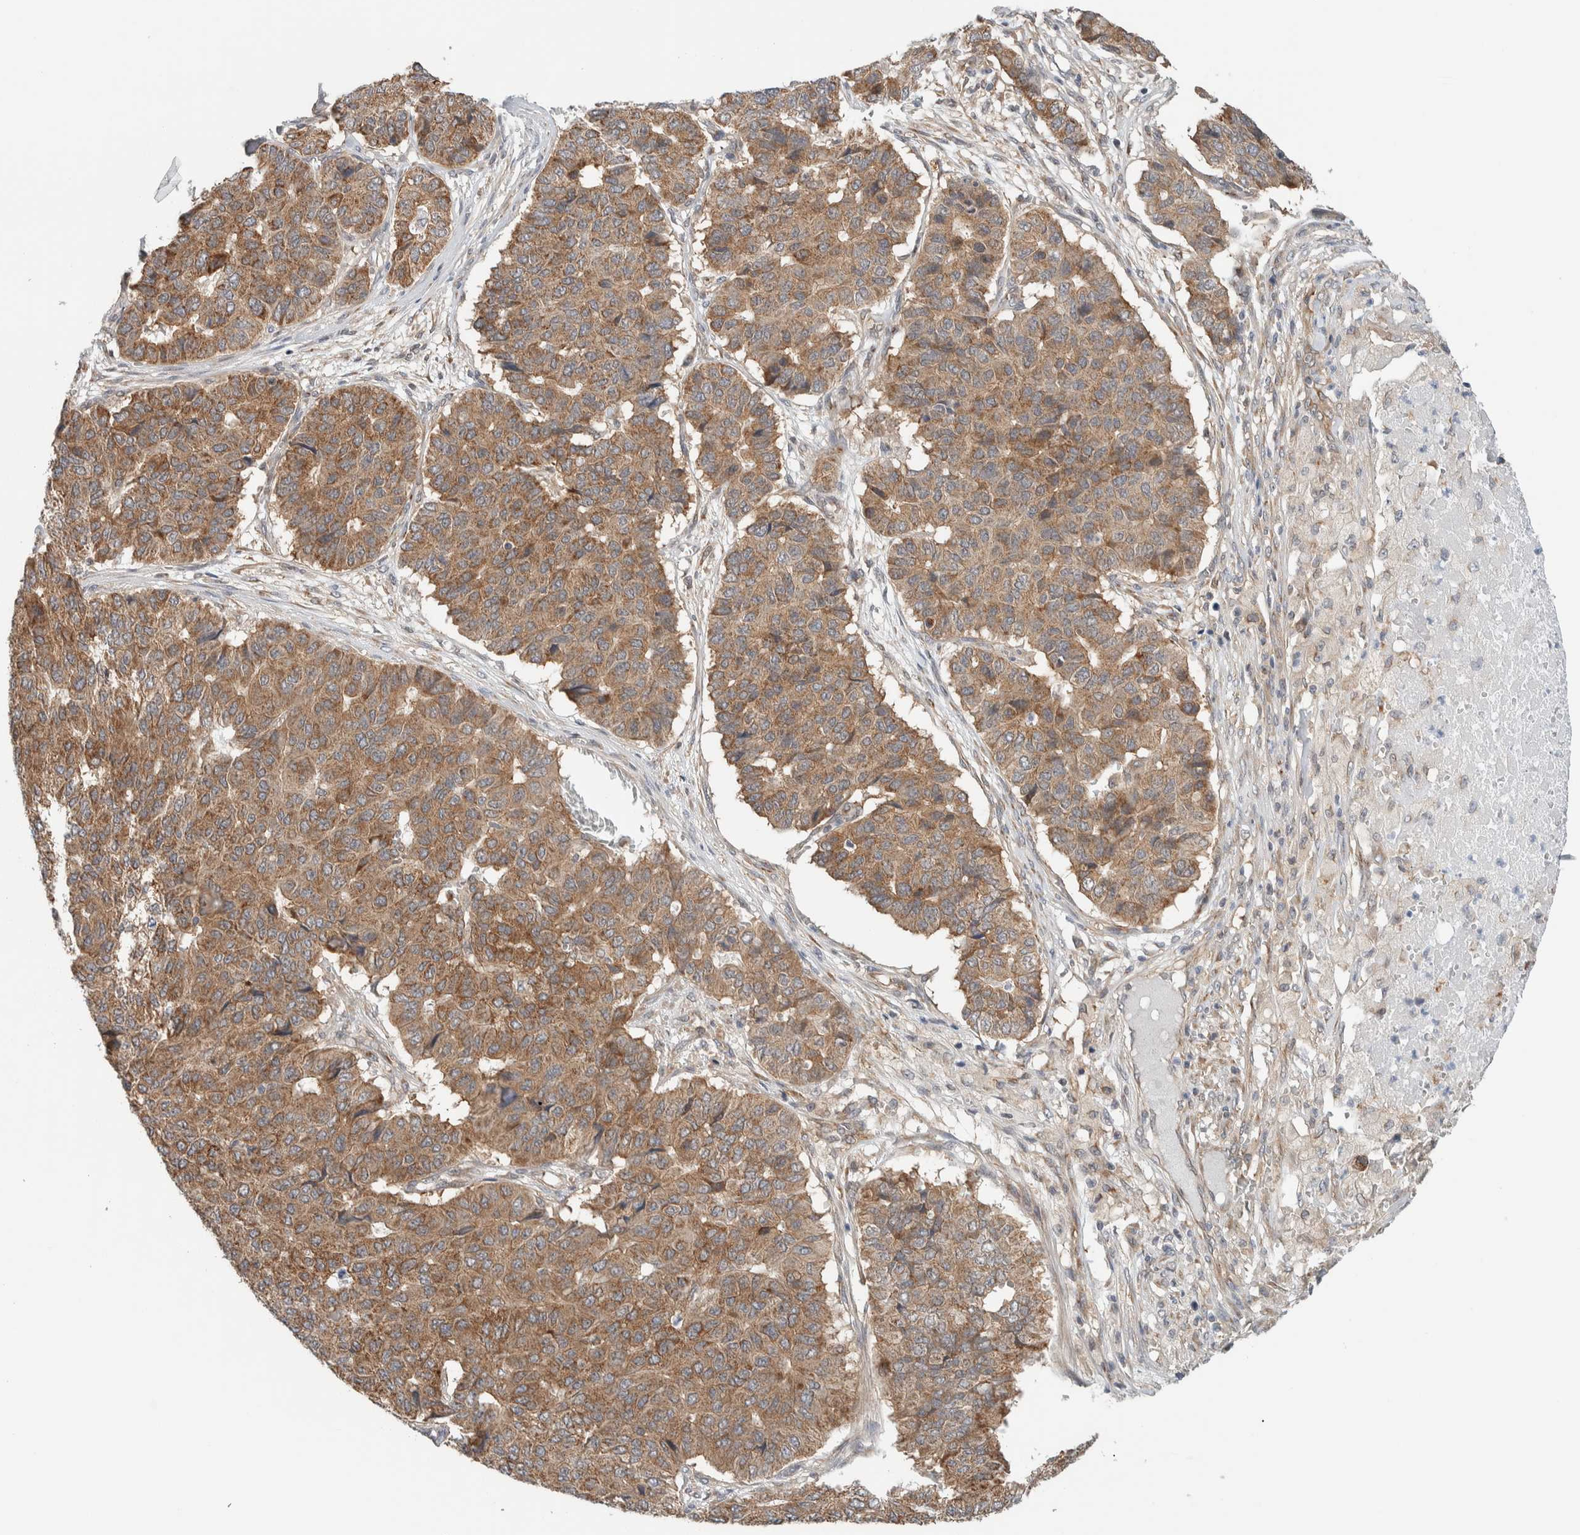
{"staining": {"intensity": "moderate", "quantity": ">75%", "location": "cytoplasmic/membranous"}, "tissue": "pancreatic cancer", "cell_type": "Tumor cells", "image_type": "cancer", "snomed": [{"axis": "morphology", "description": "Adenocarcinoma, NOS"}, {"axis": "topography", "description": "Pancreas"}], "caption": "Moderate cytoplasmic/membranous positivity is appreciated in about >75% of tumor cells in pancreatic cancer.", "gene": "RERE", "patient": {"sex": "male", "age": 50}}